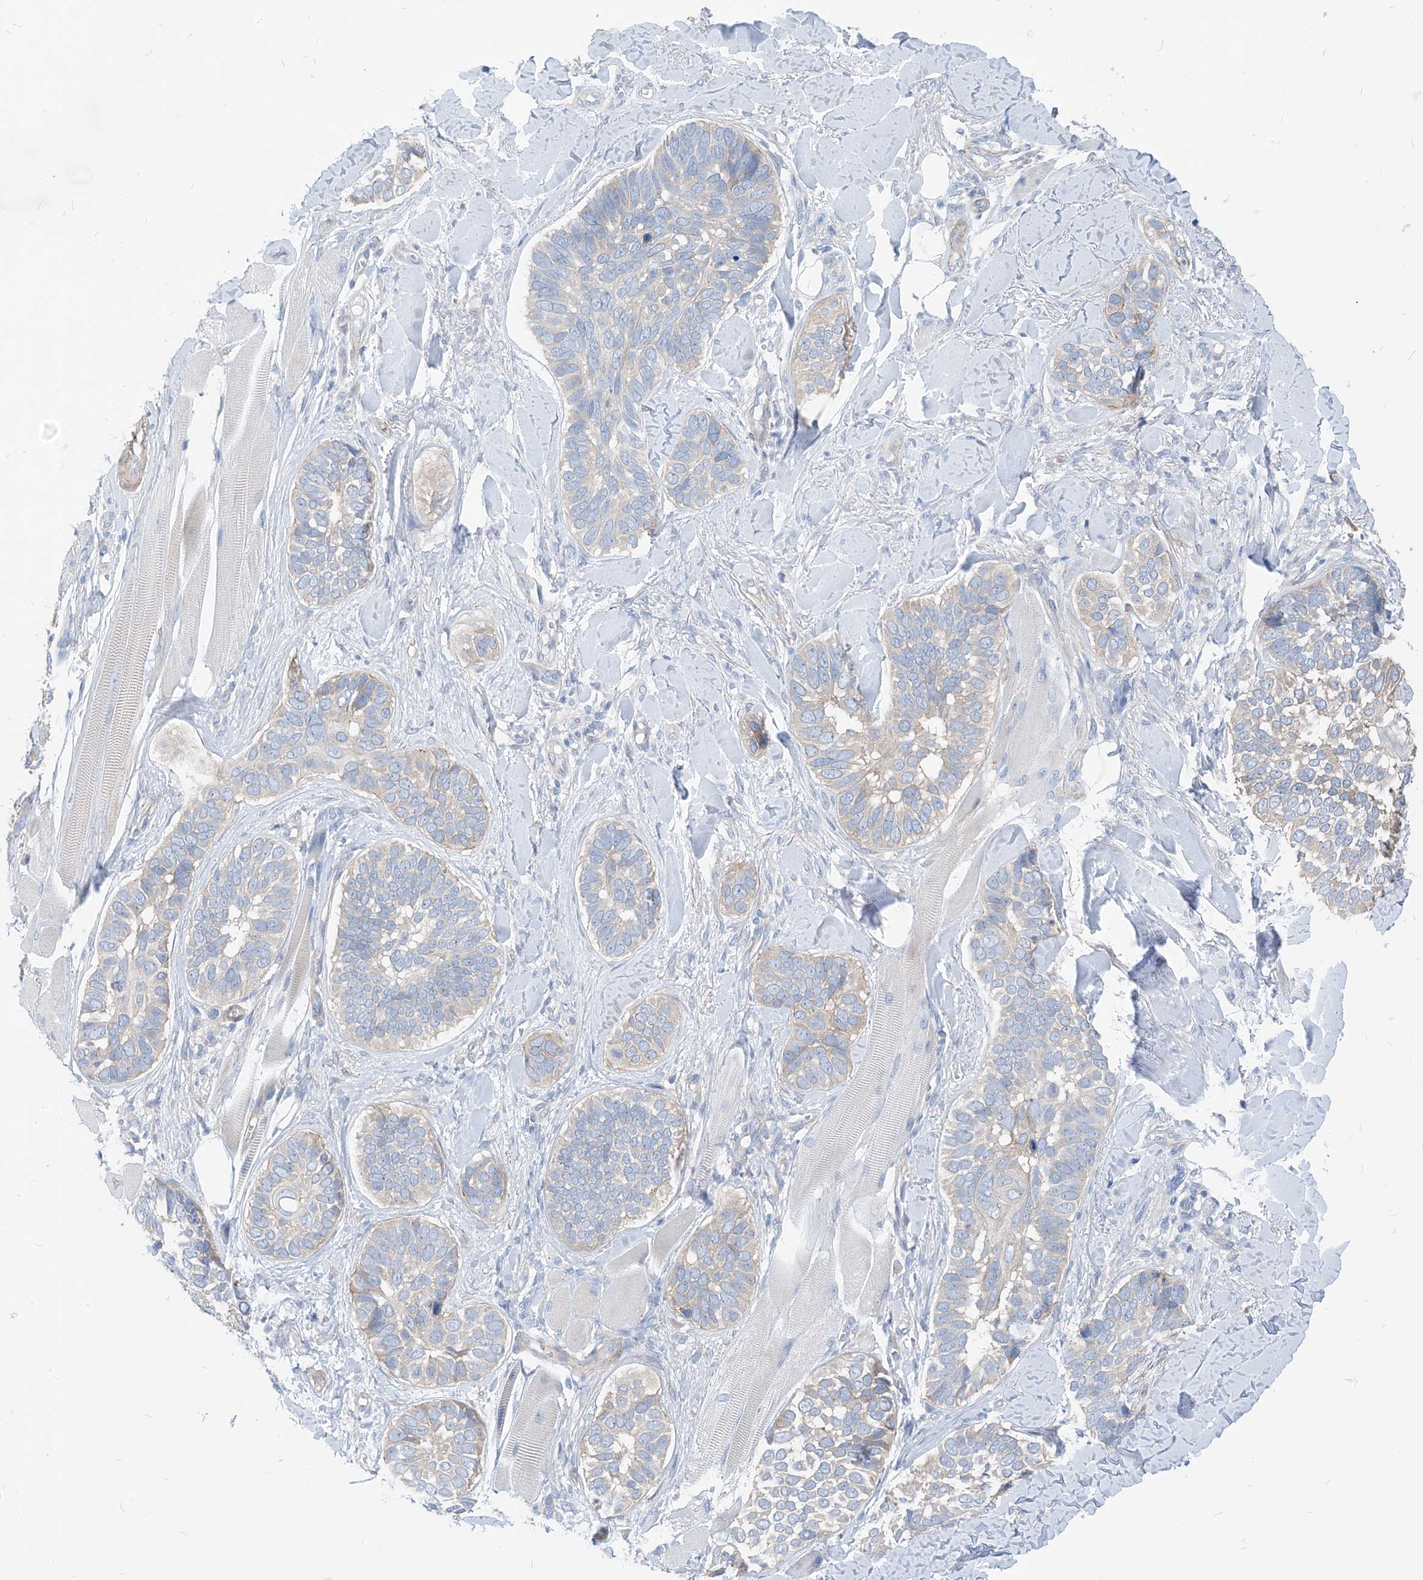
{"staining": {"intensity": "weak", "quantity": "<25%", "location": "cytoplasmic/membranous"}, "tissue": "skin cancer", "cell_type": "Tumor cells", "image_type": "cancer", "snomed": [{"axis": "morphology", "description": "Basal cell carcinoma"}, {"axis": "topography", "description": "Skin"}], "caption": "A high-resolution image shows immunohistochemistry (IHC) staining of skin cancer, which demonstrates no significant expression in tumor cells.", "gene": "PLEKHA3", "patient": {"sex": "male", "age": 62}}